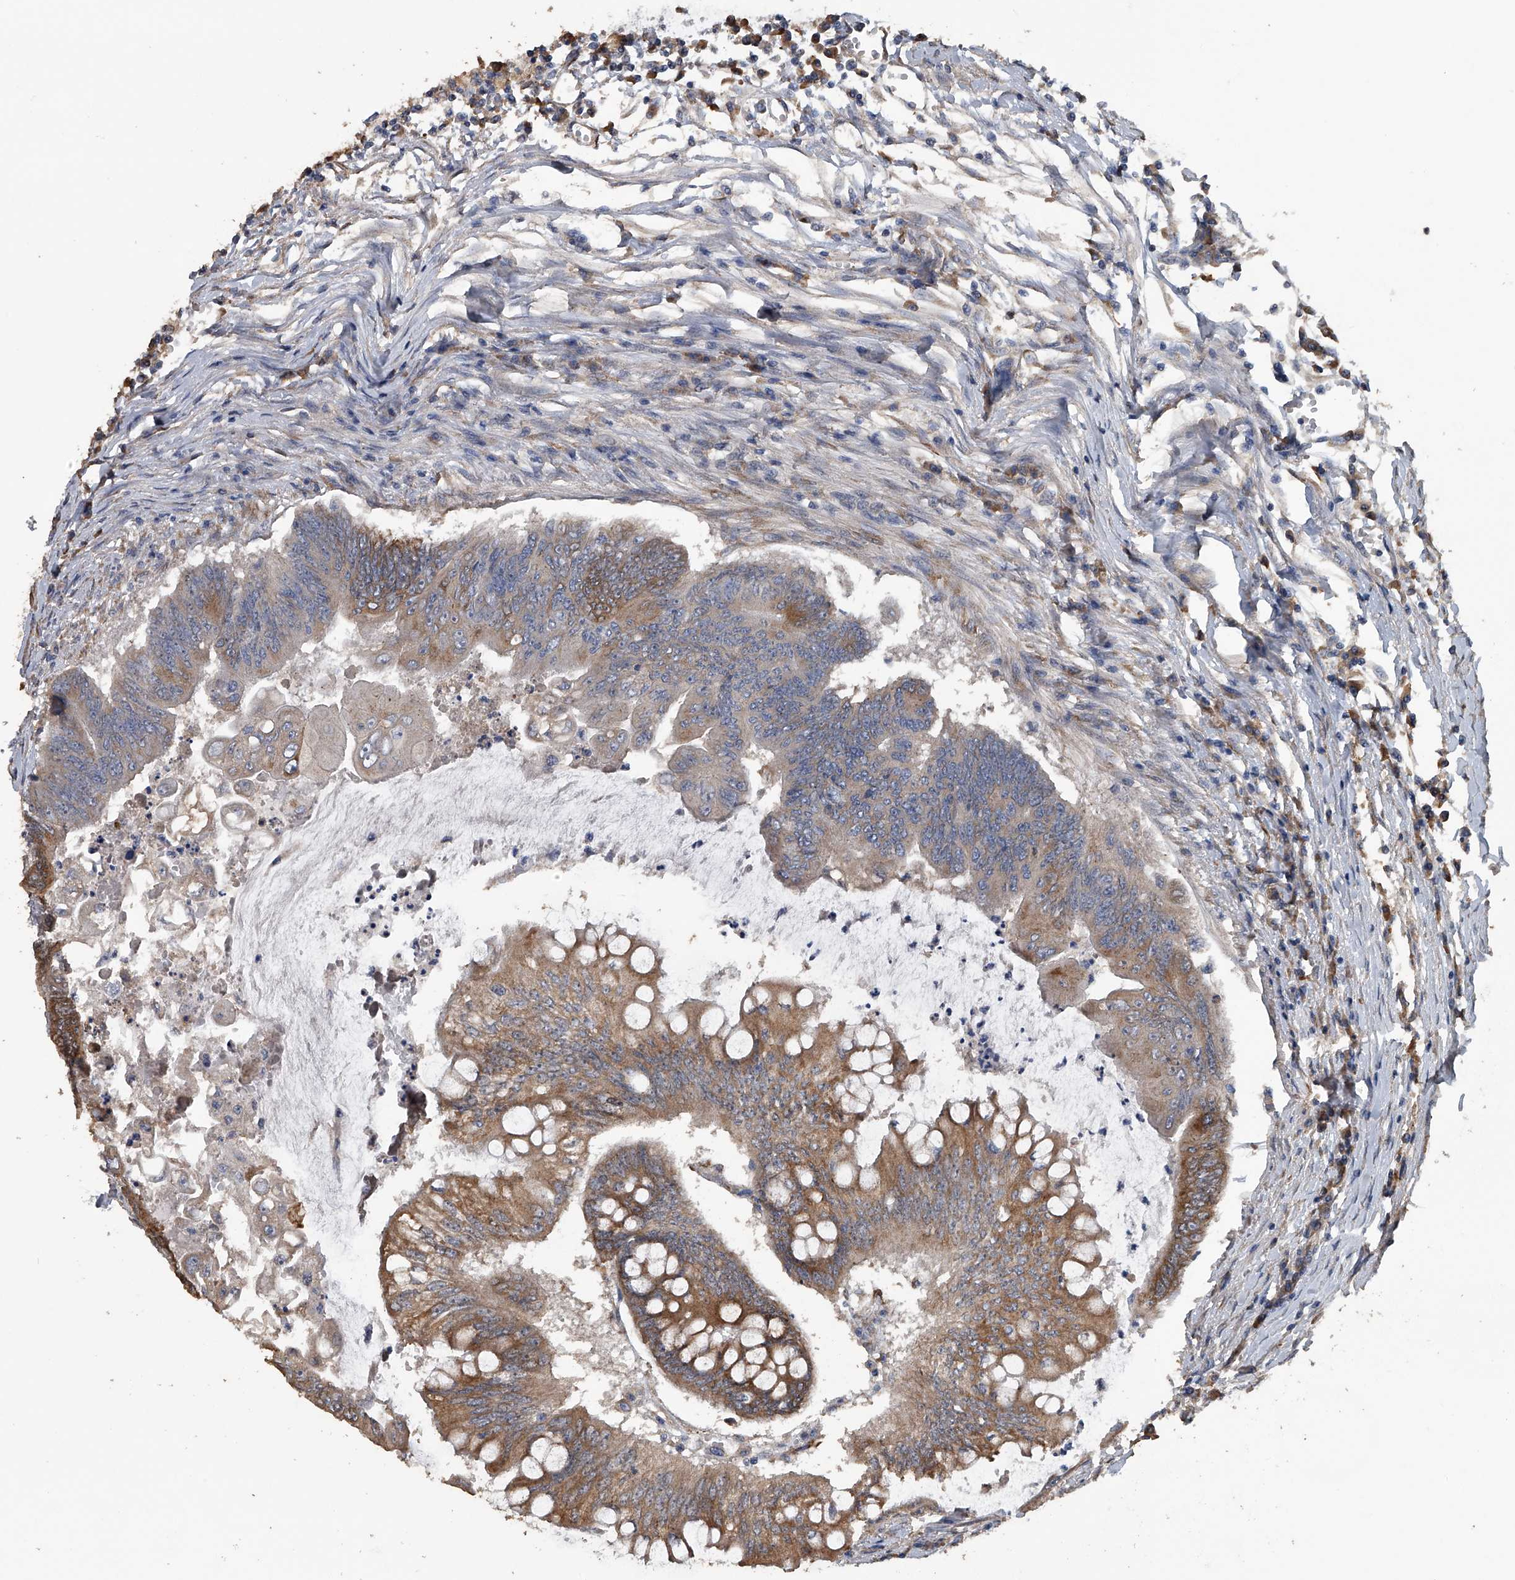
{"staining": {"intensity": "moderate", "quantity": "25%-75%", "location": "cytoplasmic/membranous"}, "tissue": "colorectal cancer", "cell_type": "Tumor cells", "image_type": "cancer", "snomed": [{"axis": "morphology", "description": "Adenoma, NOS"}, {"axis": "morphology", "description": "Adenocarcinoma, NOS"}, {"axis": "topography", "description": "Colon"}], "caption": "Brown immunohistochemical staining in human colorectal cancer (adenocarcinoma) reveals moderate cytoplasmic/membranous expression in approximately 25%-75% of tumor cells.", "gene": "PCLO", "patient": {"sex": "male", "age": 79}}